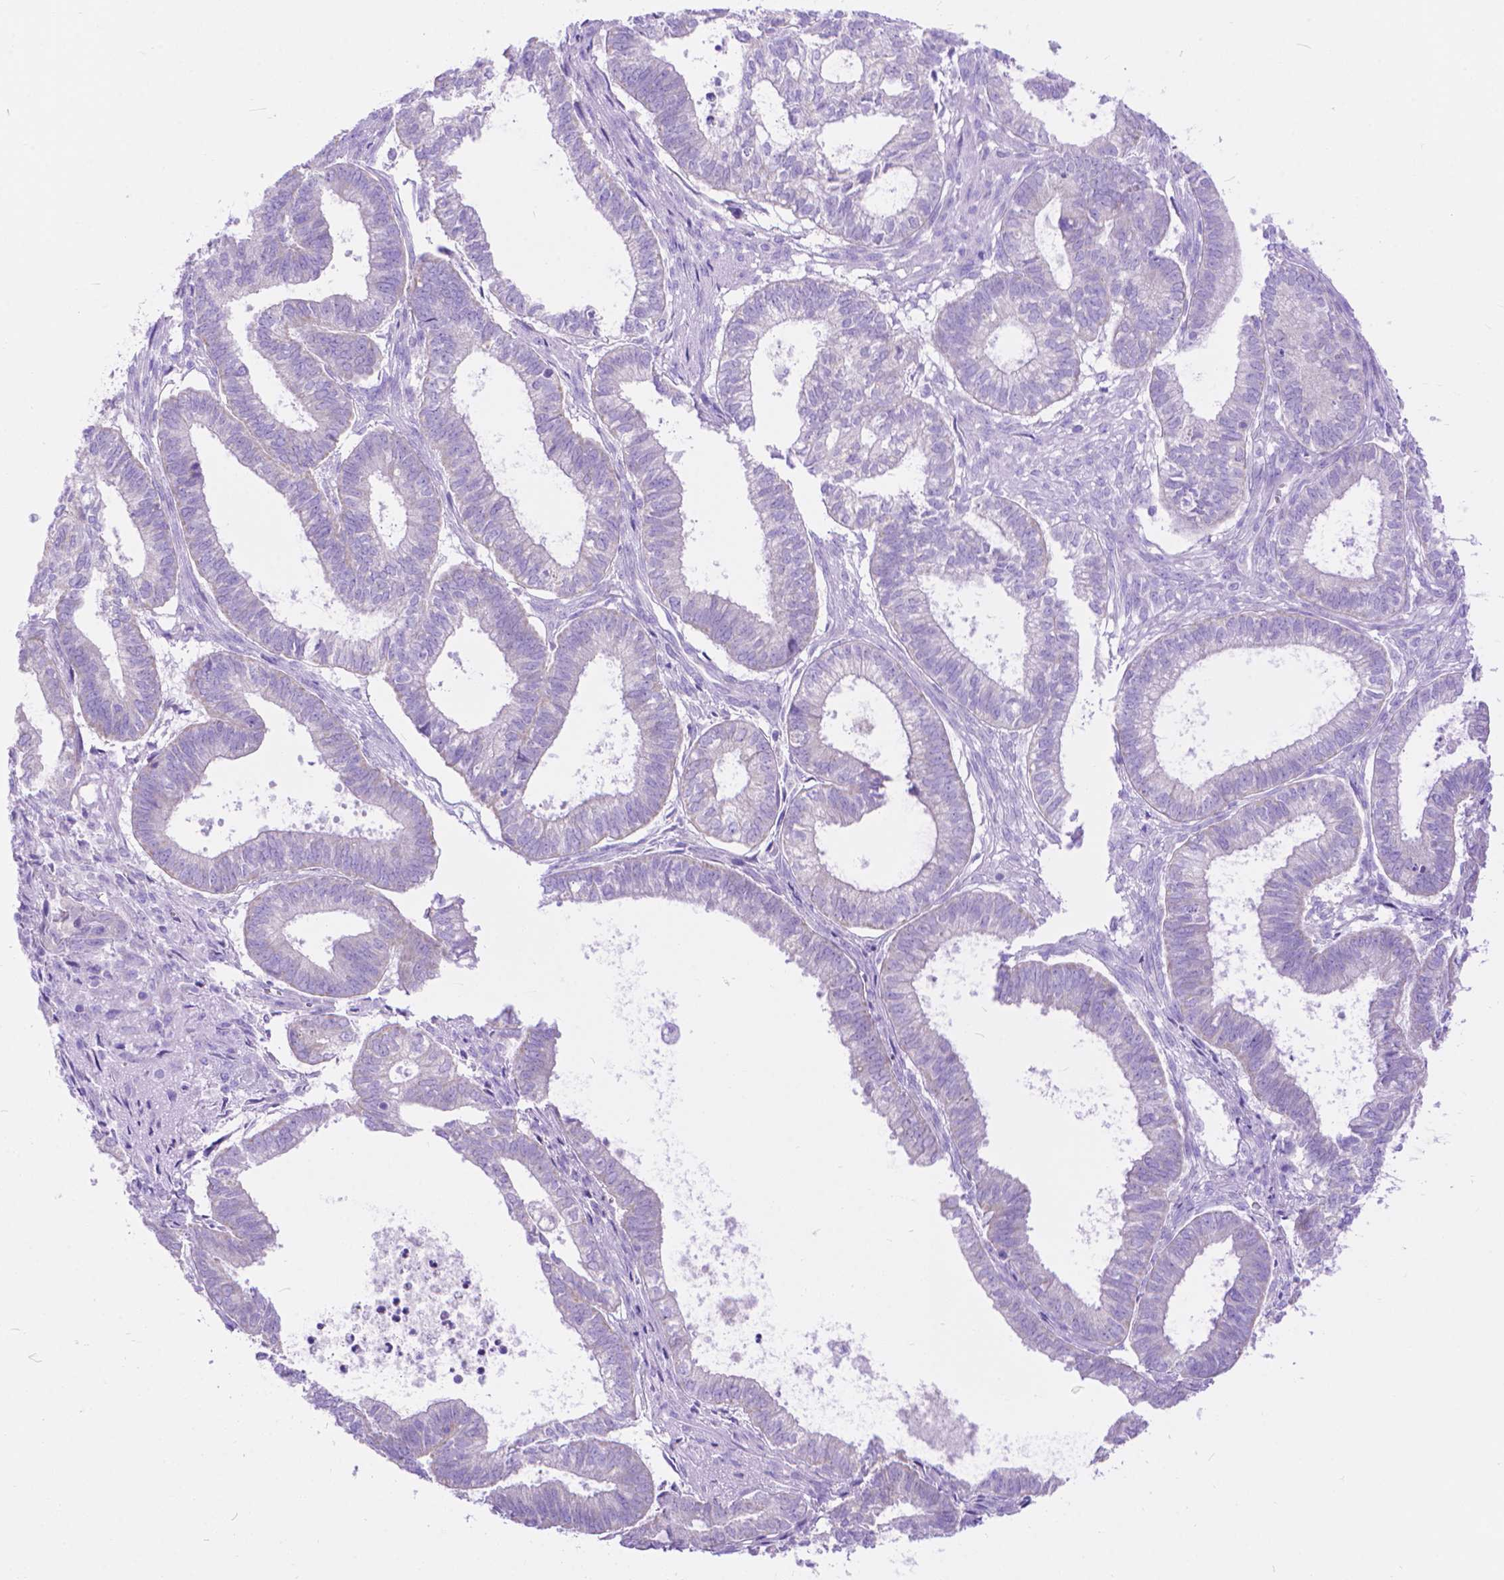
{"staining": {"intensity": "negative", "quantity": "none", "location": "none"}, "tissue": "ovarian cancer", "cell_type": "Tumor cells", "image_type": "cancer", "snomed": [{"axis": "morphology", "description": "Carcinoma, endometroid"}, {"axis": "topography", "description": "Ovary"}], "caption": "This micrograph is of ovarian cancer stained with immunohistochemistry (IHC) to label a protein in brown with the nuclei are counter-stained blue. There is no positivity in tumor cells.", "gene": "DHRS2", "patient": {"sex": "female", "age": 64}}